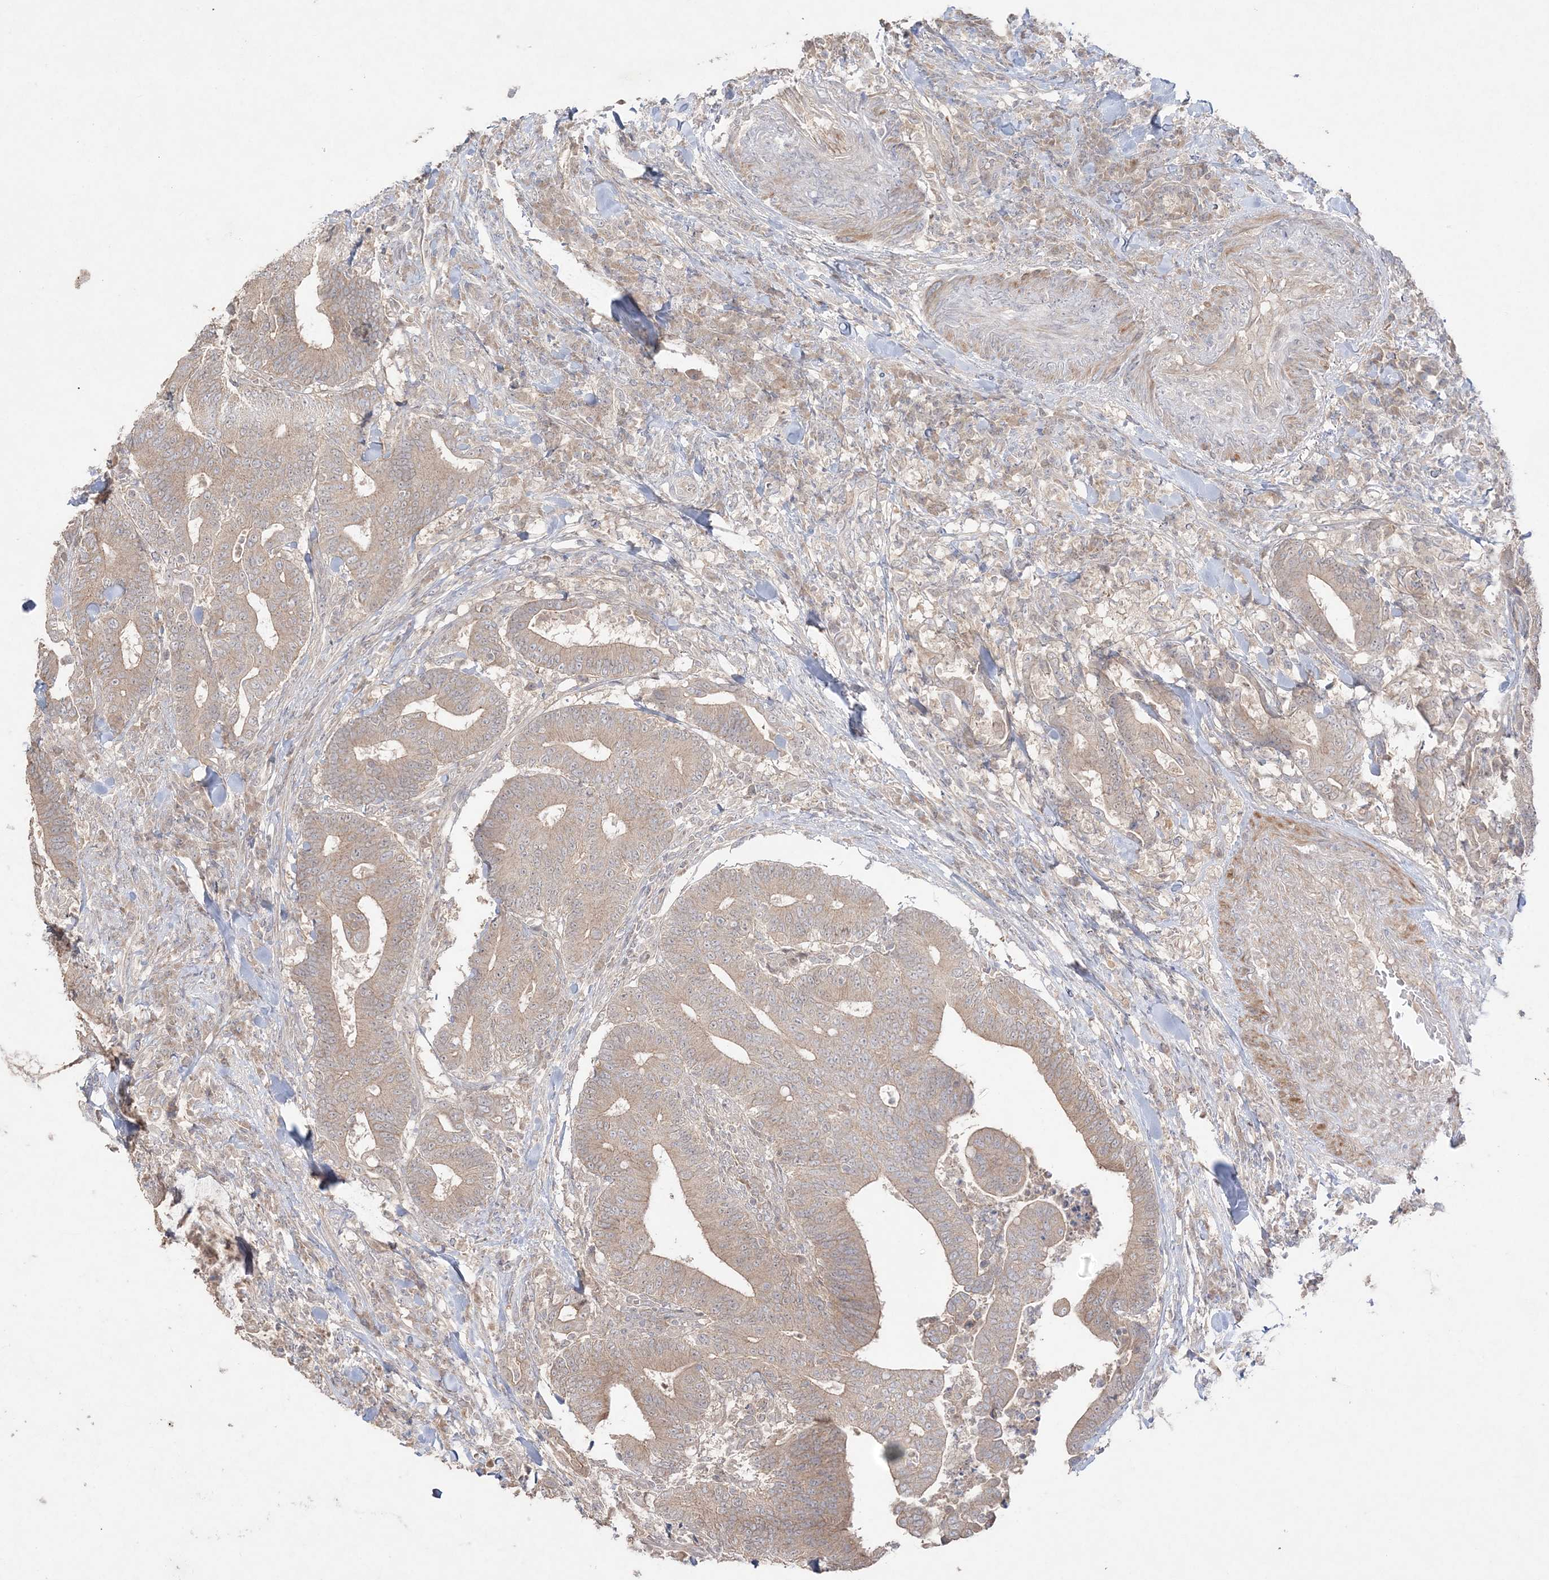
{"staining": {"intensity": "weak", "quantity": ">75%", "location": "cytoplasmic/membranous"}, "tissue": "colorectal cancer", "cell_type": "Tumor cells", "image_type": "cancer", "snomed": [{"axis": "morphology", "description": "Adenocarcinoma, NOS"}, {"axis": "topography", "description": "Colon"}], "caption": "Protein analysis of colorectal cancer (adenocarcinoma) tissue demonstrates weak cytoplasmic/membranous staining in approximately >75% of tumor cells. (brown staining indicates protein expression, while blue staining denotes nuclei).", "gene": "SH3BP4", "patient": {"sex": "female", "age": 66}}